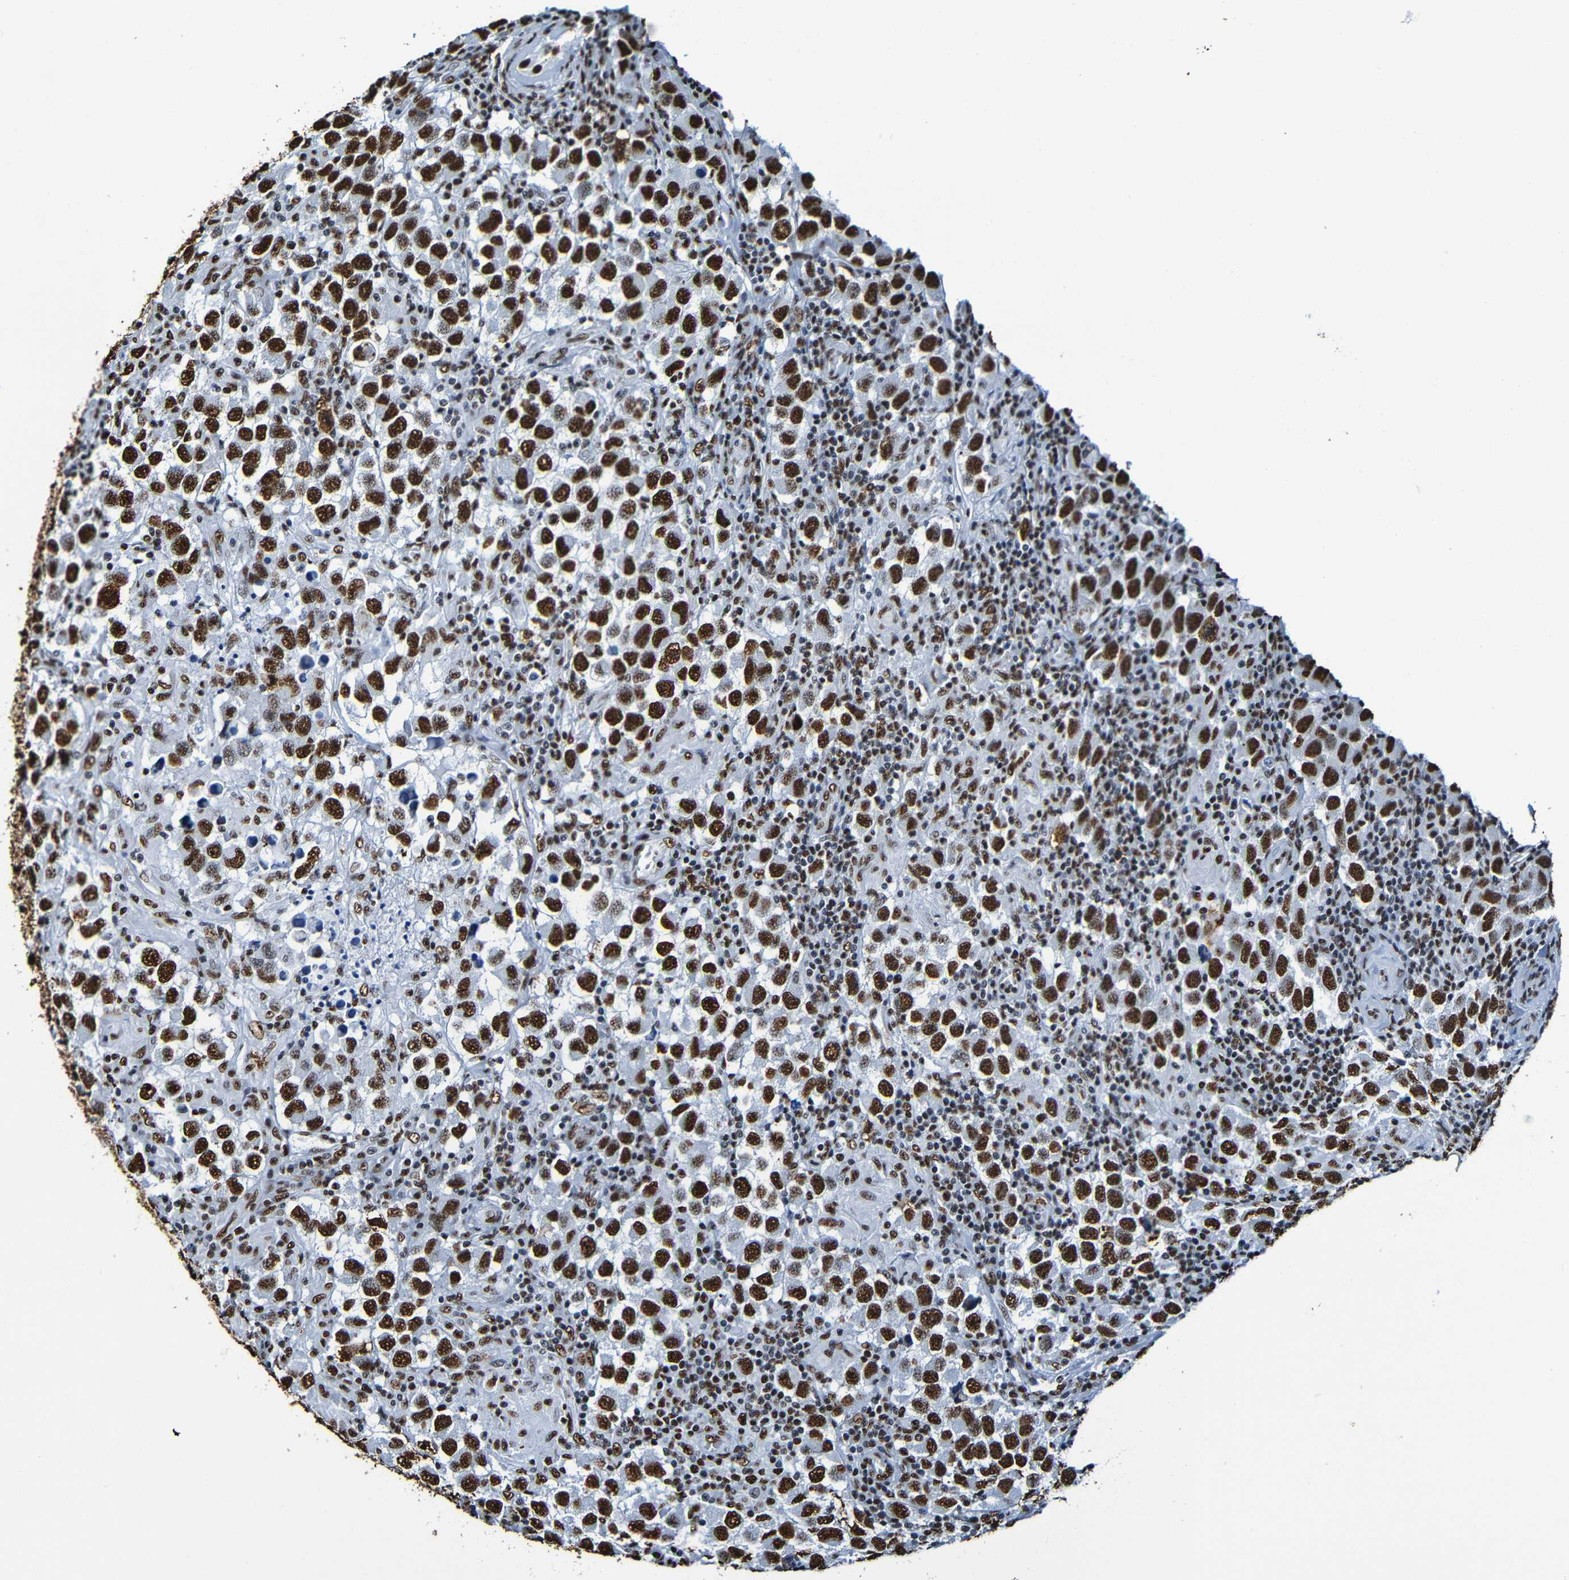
{"staining": {"intensity": "strong", "quantity": ">75%", "location": "nuclear"}, "tissue": "testis cancer", "cell_type": "Tumor cells", "image_type": "cancer", "snomed": [{"axis": "morphology", "description": "Carcinoma, Embryonal, NOS"}, {"axis": "topography", "description": "Testis"}], "caption": "A brown stain highlights strong nuclear positivity of a protein in testis cancer (embryonal carcinoma) tumor cells.", "gene": "SRSF3", "patient": {"sex": "male", "age": 21}}